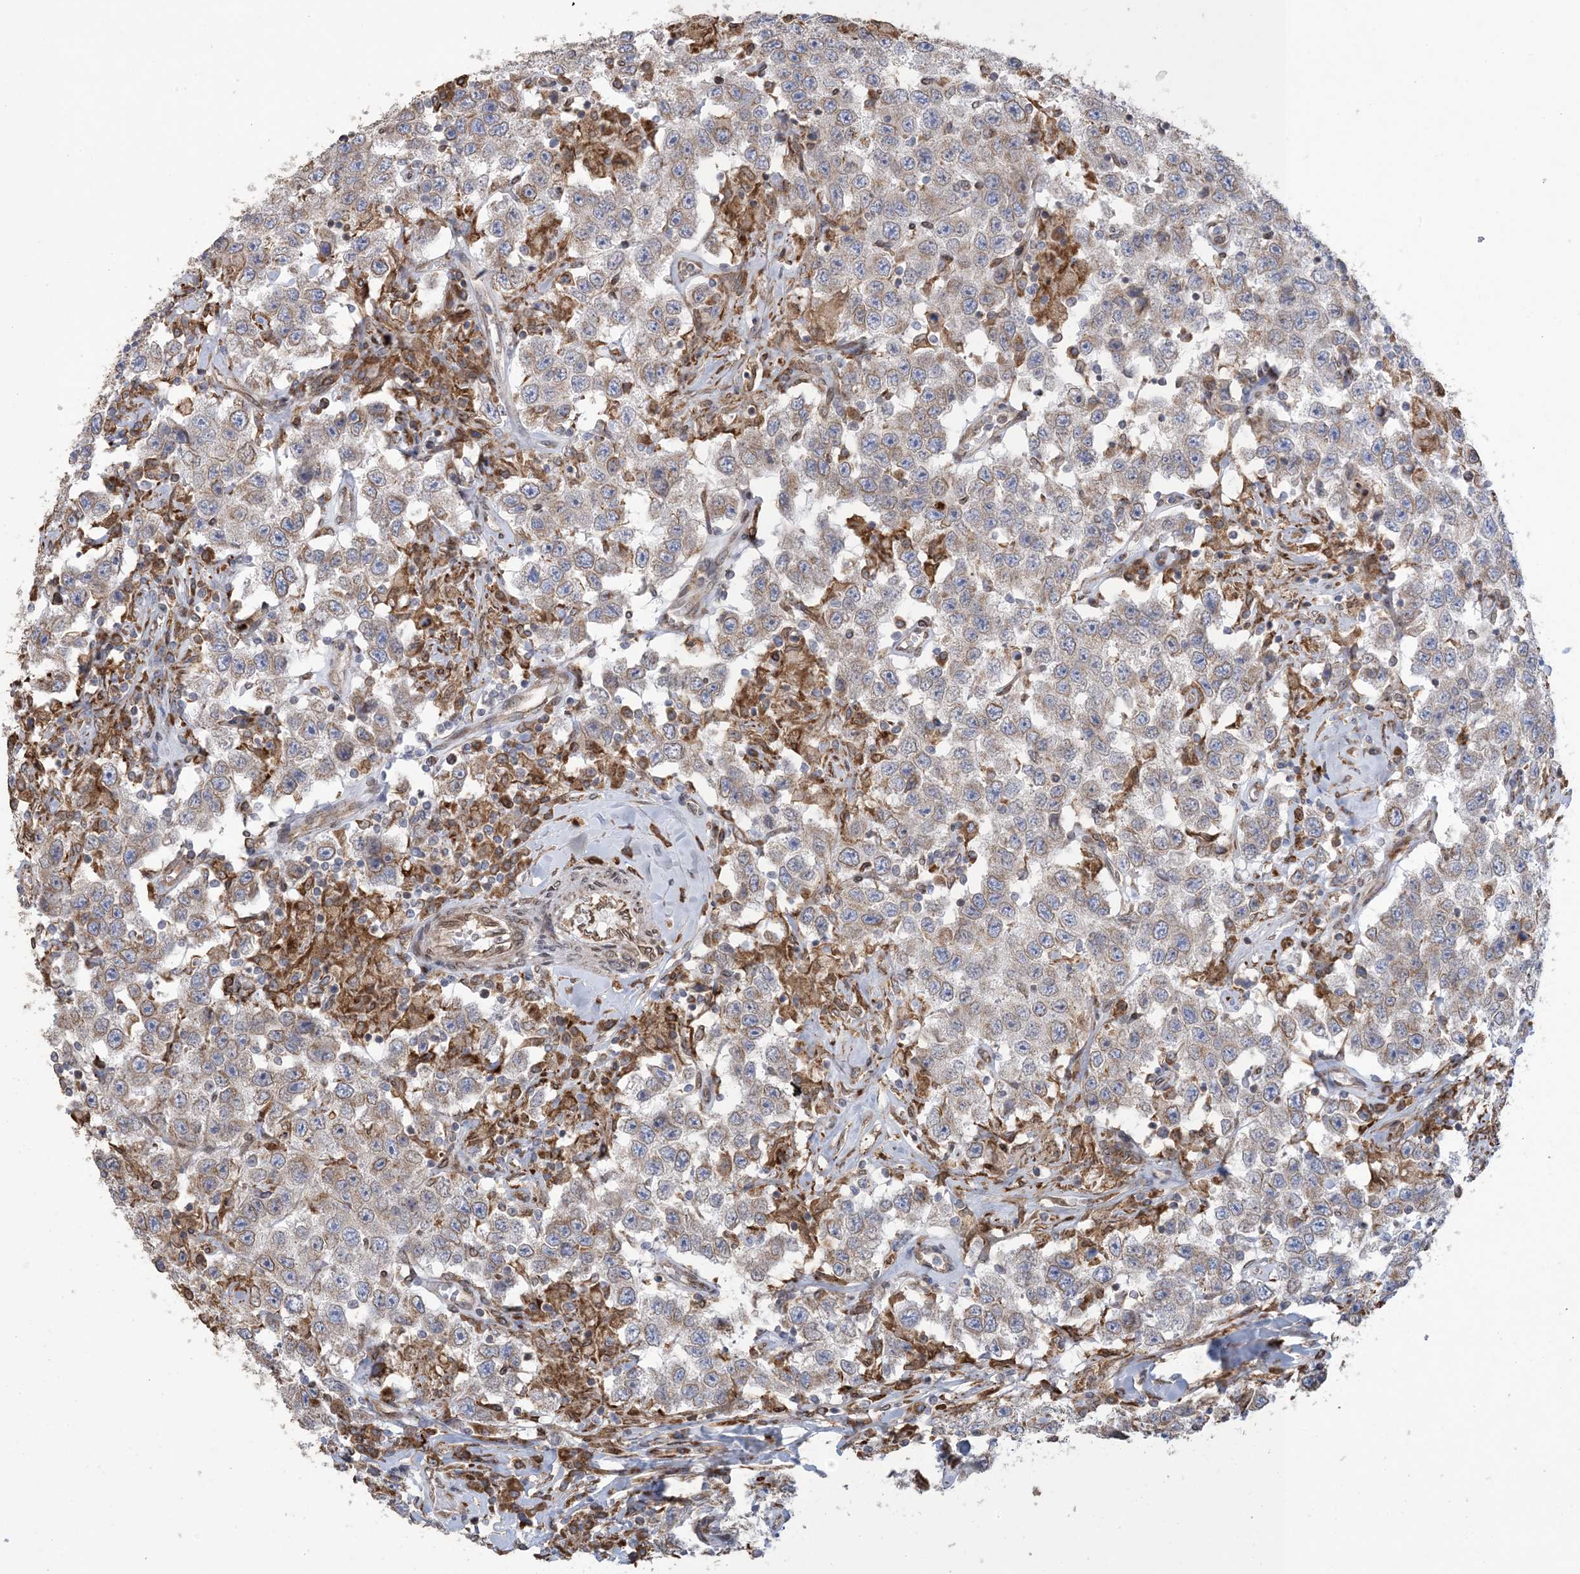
{"staining": {"intensity": "weak", "quantity": "25%-75%", "location": "cytoplasmic/membranous"}, "tissue": "testis cancer", "cell_type": "Tumor cells", "image_type": "cancer", "snomed": [{"axis": "morphology", "description": "Seminoma, NOS"}, {"axis": "topography", "description": "Testis"}], "caption": "Approximately 25%-75% of tumor cells in seminoma (testis) show weak cytoplasmic/membranous protein positivity as visualized by brown immunohistochemical staining.", "gene": "SHANK1", "patient": {"sex": "male", "age": 41}}